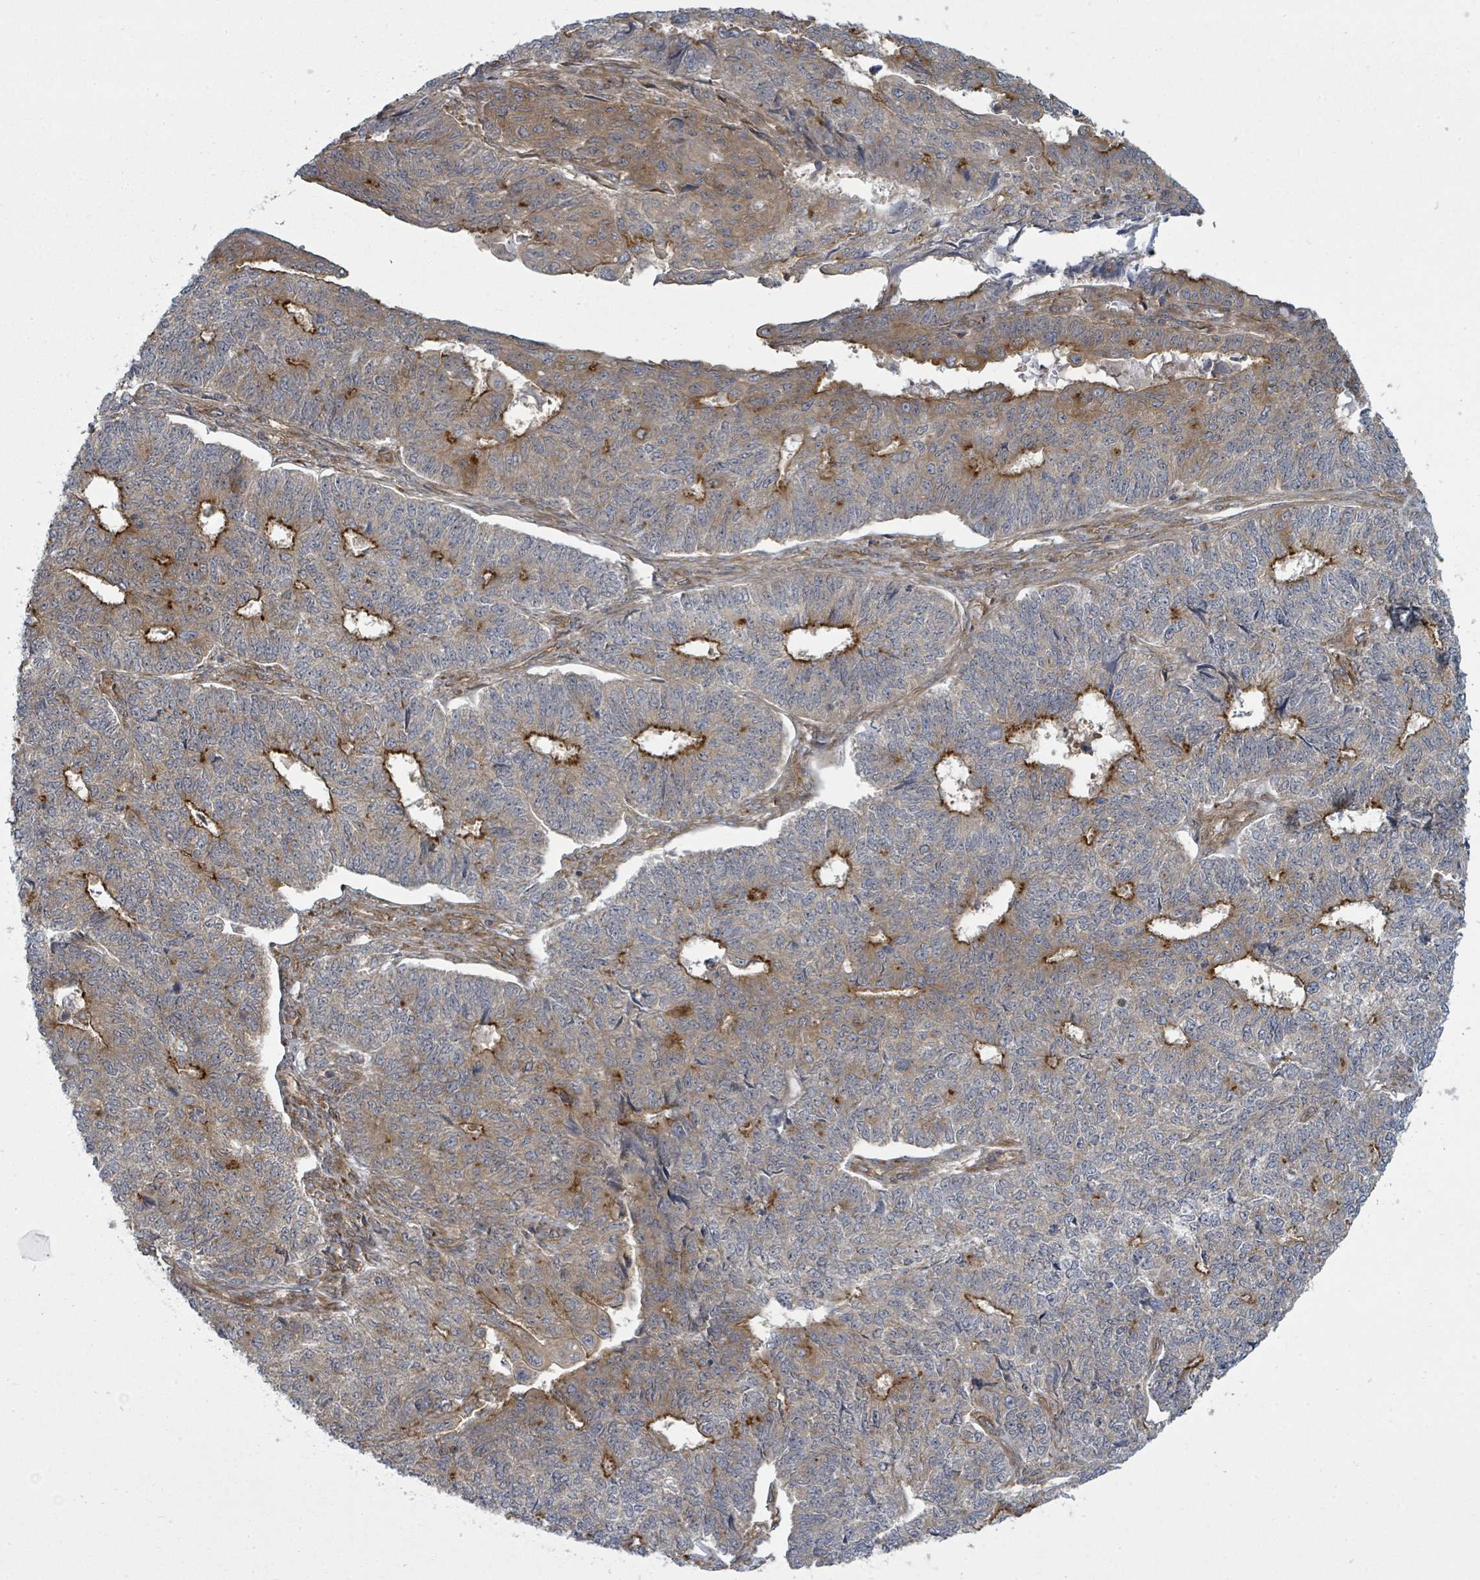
{"staining": {"intensity": "strong", "quantity": "25%-75%", "location": "cytoplasmic/membranous"}, "tissue": "endometrial cancer", "cell_type": "Tumor cells", "image_type": "cancer", "snomed": [{"axis": "morphology", "description": "Adenocarcinoma, NOS"}, {"axis": "topography", "description": "Endometrium"}], "caption": "DAB (3,3'-diaminobenzidine) immunohistochemical staining of human endometrial cancer reveals strong cytoplasmic/membranous protein staining in about 25%-75% of tumor cells. Using DAB (3,3'-diaminobenzidine) (brown) and hematoxylin (blue) stains, captured at high magnification using brightfield microscopy.", "gene": "PSMG2", "patient": {"sex": "female", "age": 32}}